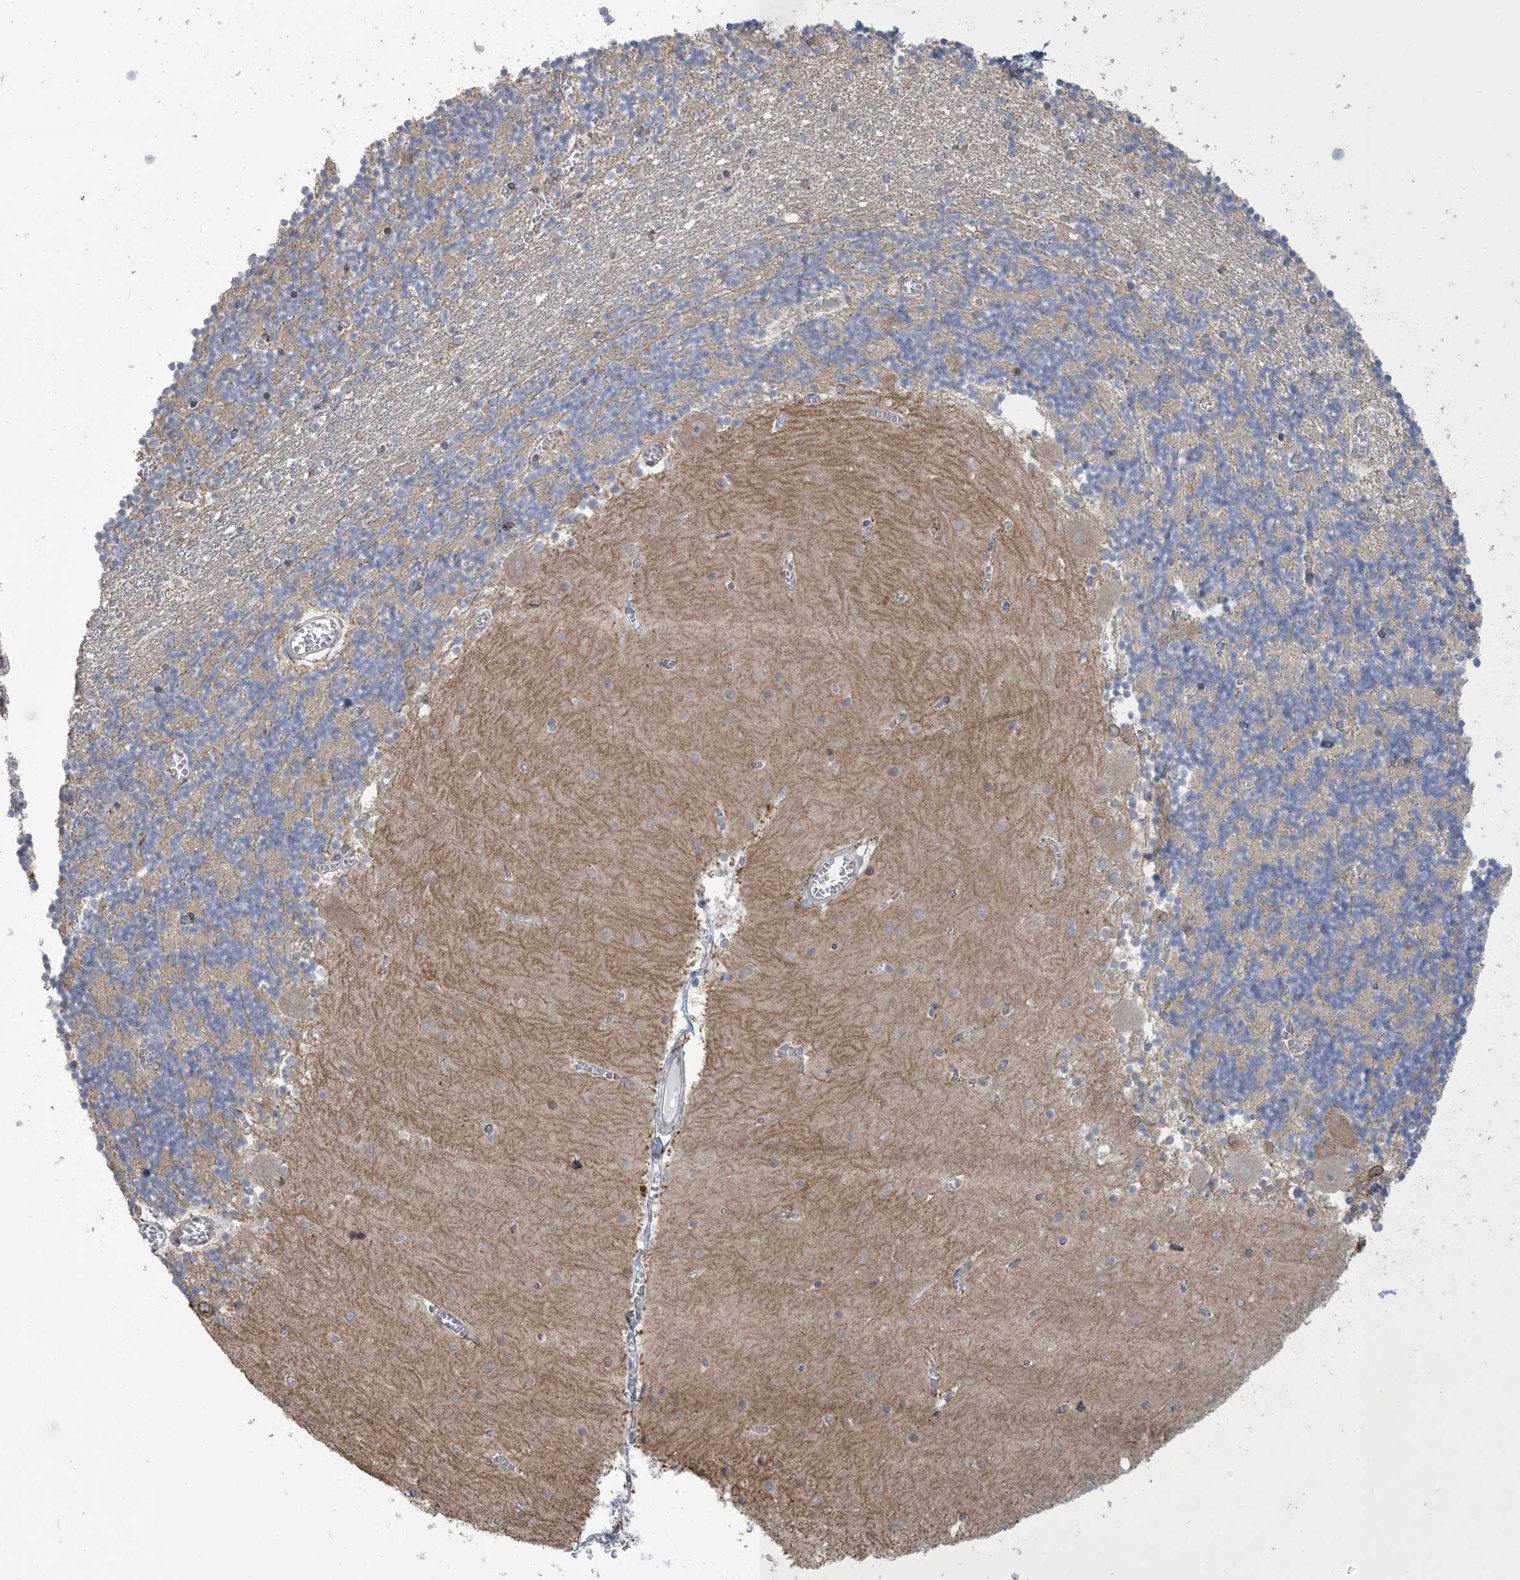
{"staining": {"intensity": "weak", "quantity": "<25%", "location": "cytoplasmic/membranous"}, "tissue": "cerebellum", "cell_type": "Cells in granular layer", "image_type": "normal", "snomed": [{"axis": "morphology", "description": "Normal tissue, NOS"}, {"axis": "topography", "description": "Cerebellum"}], "caption": "Immunohistochemistry photomicrograph of benign cerebellum: human cerebellum stained with DAB (3,3'-diaminobenzidine) reveals no significant protein expression in cells in granular layer.", "gene": "SHANK1", "patient": {"sex": "female", "age": 28}}